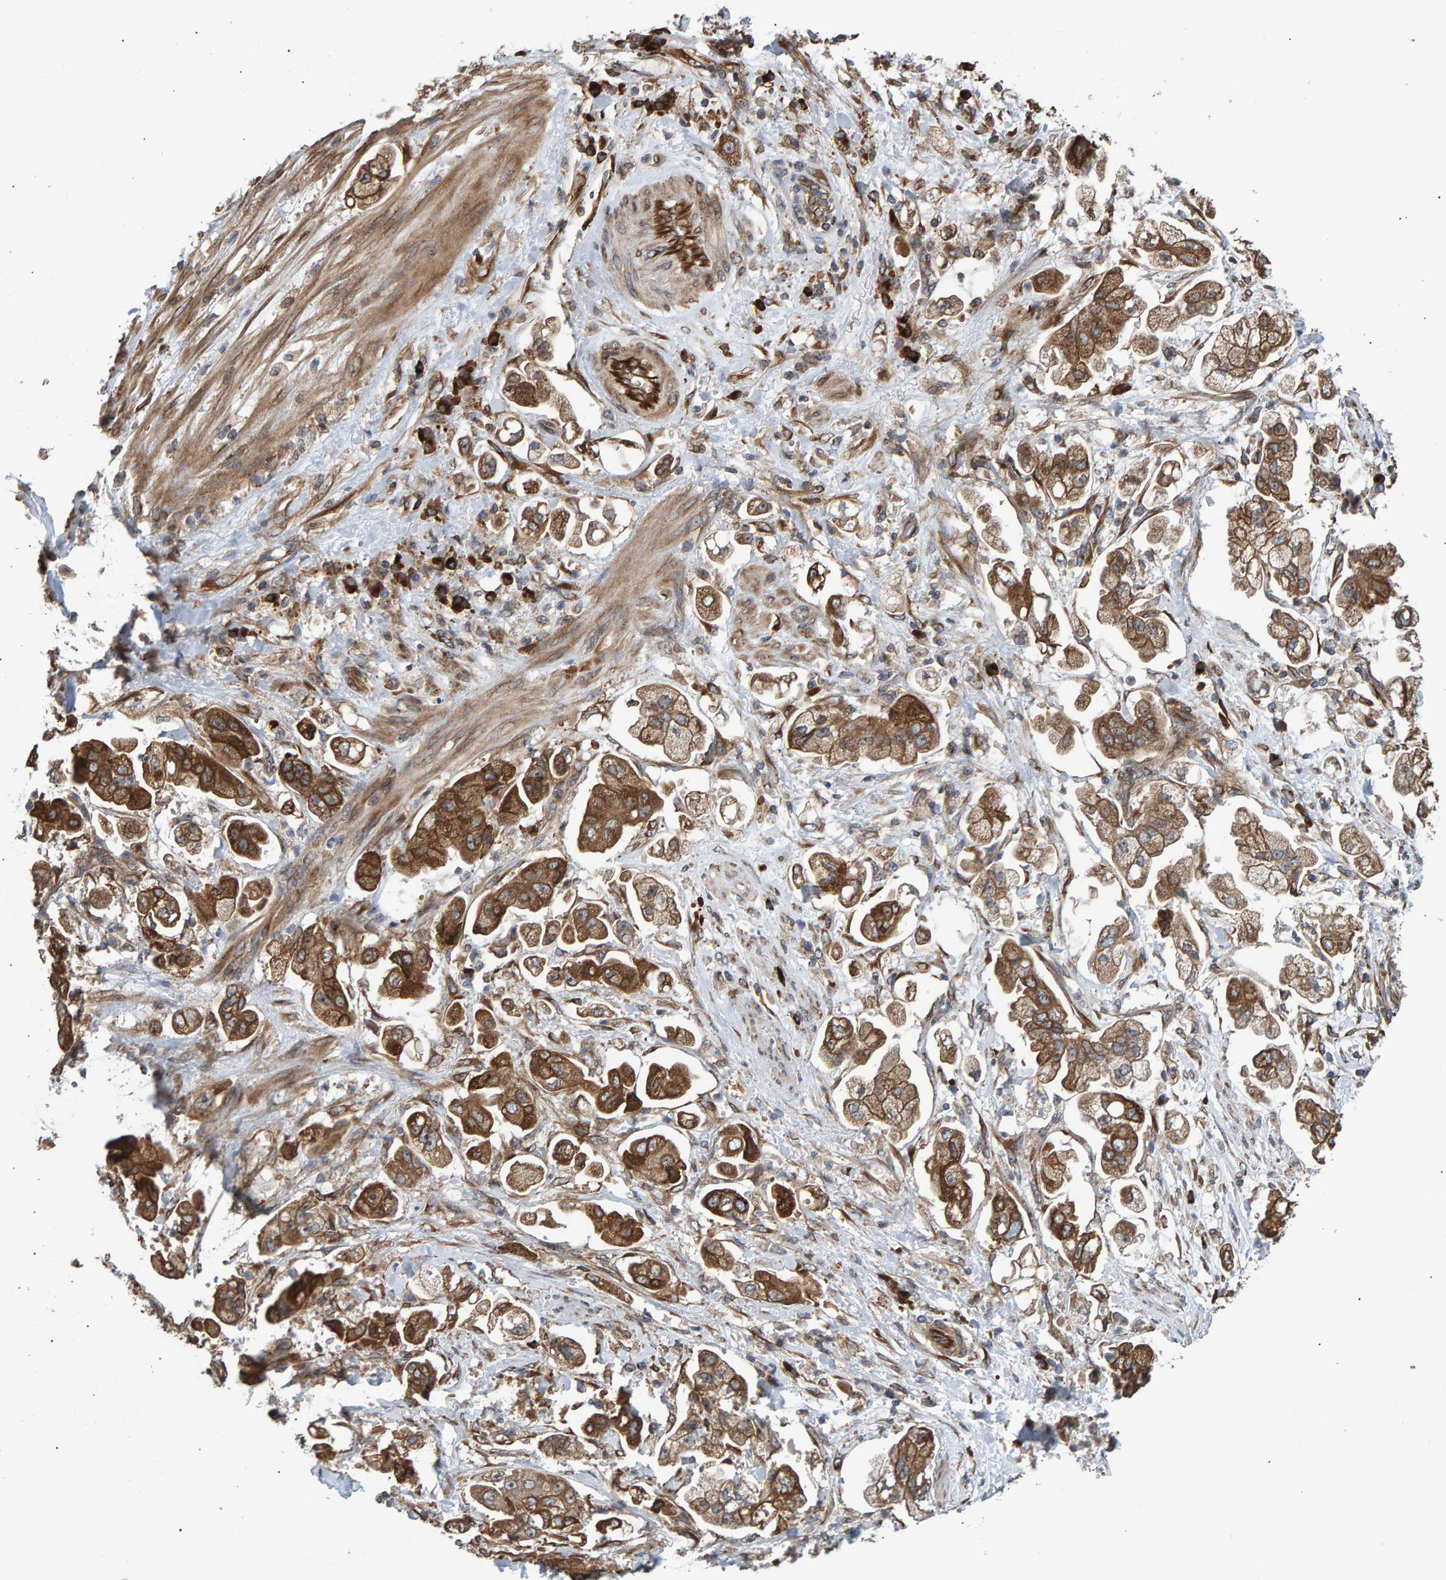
{"staining": {"intensity": "moderate", "quantity": ">75%", "location": "cytoplasmic/membranous"}, "tissue": "stomach cancer", "cell_type": "Tumor cells", "image_type": "cancer", "snomed": [{"axis": "morphology", "description": "Adenocarcinoma, NOS"}, {"axis": "topography", "description": "Stomach"}], "caption": "Immunohistochemistry (IHC) of adenocarcinoma (stomach) displays medium levels of moderate cytoplasmic/membranous positivity in about >75% of tumor cells.", "gene": "FAM117A", "patient": {"sex": "male", "age": 62}}